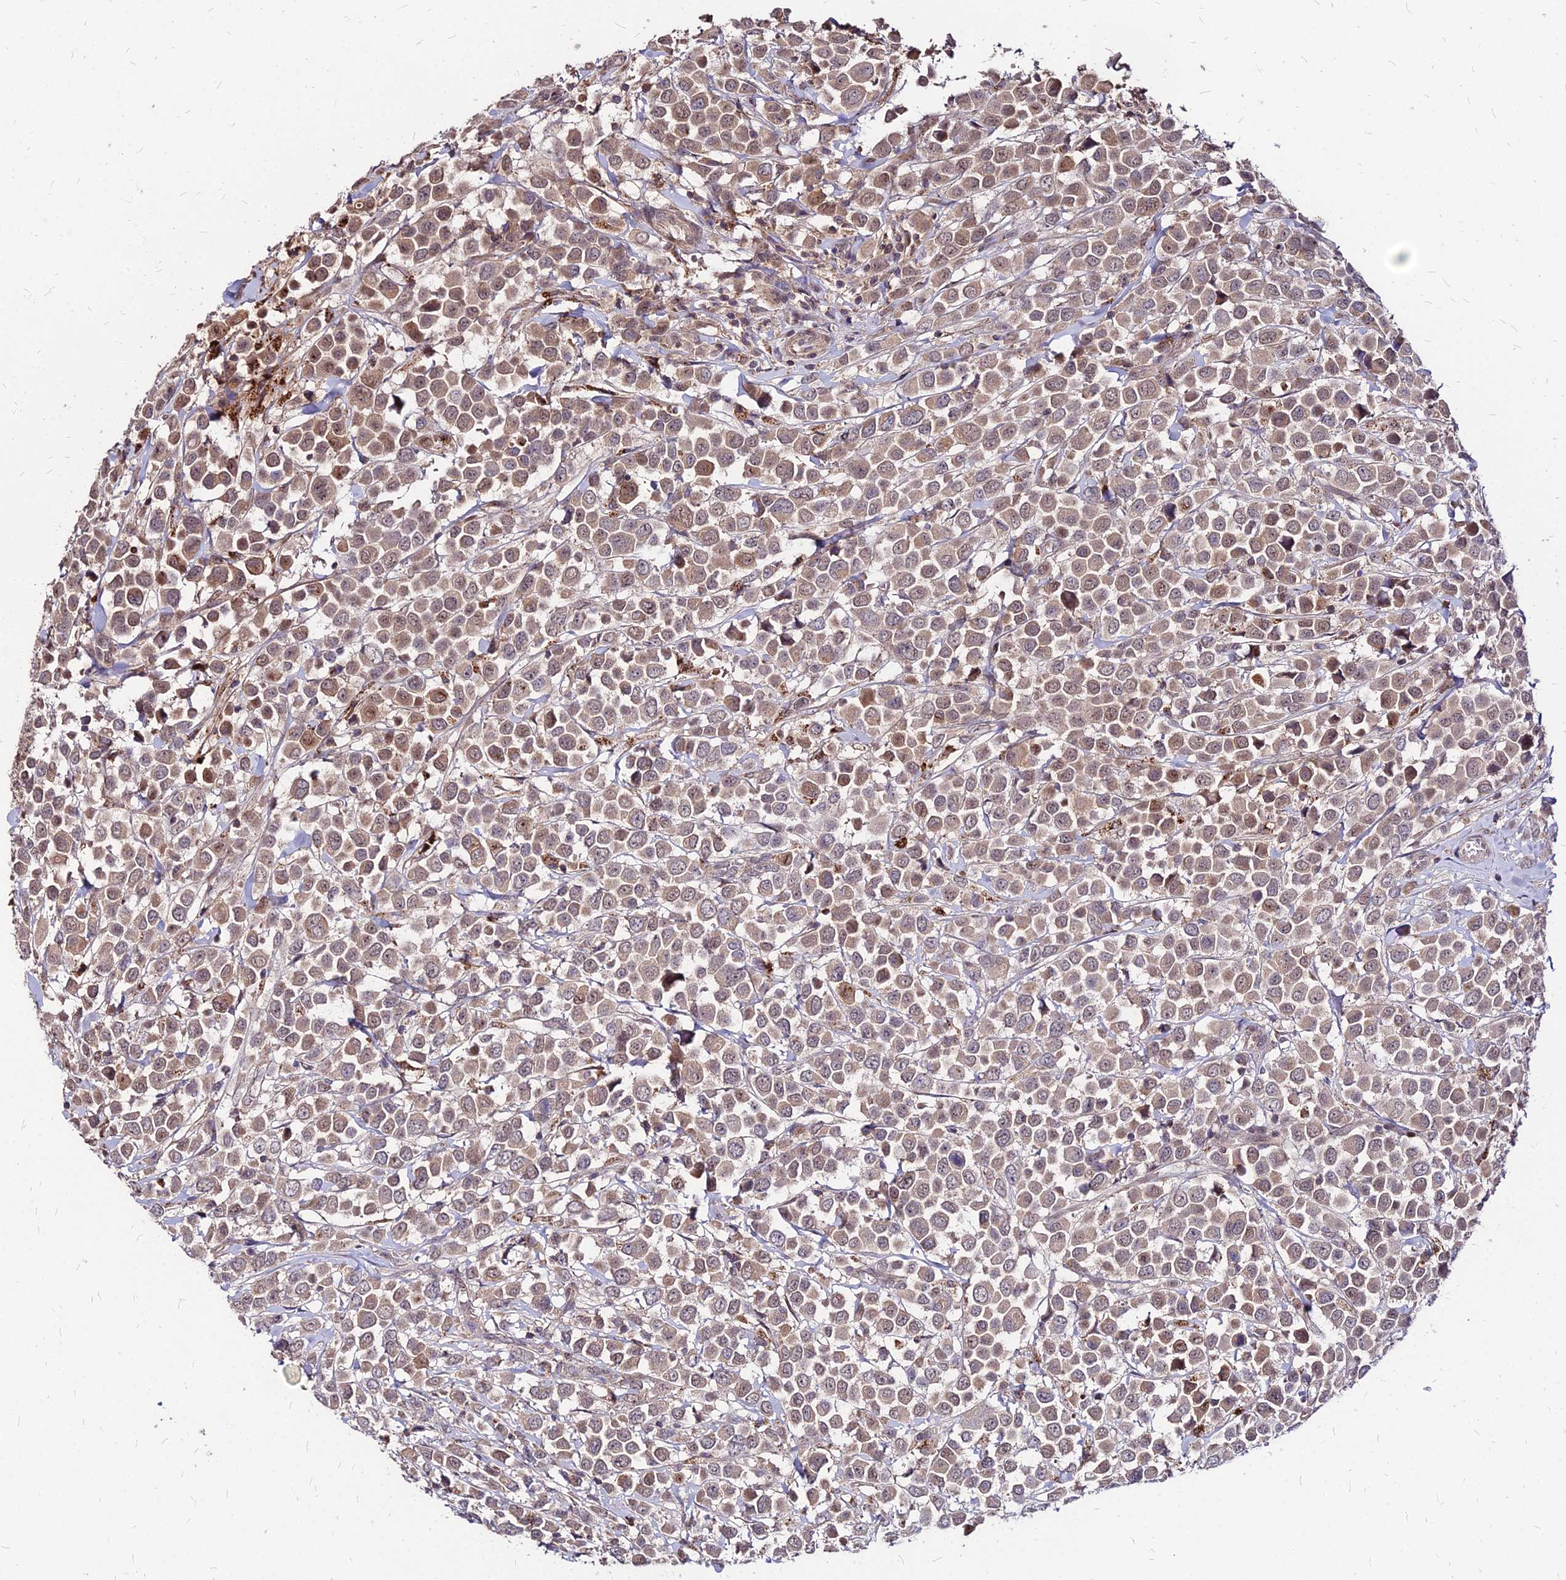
{"staining": {"intensity": "moderate", "quantity": "25%-75%", "location": "cytoplasmic/membranous,nuclear"}, "tissue": "breast cancer", "cell_type": "Tumor cells", "image_type": "cancer", "snomed": [{"axis": "morphology", "description": "Duct carcinoma"}, {"axis": "topography", "description": "Breast"}], "caption": "Protein staining by immunohistochemistry reveals moderate cytoplasmic/membranous and nuclear expression in approximately 25%-75% of tumor cells in breast cancer.", "gene": "APBA3", "patient": {"sex": "female", "age": 61}}